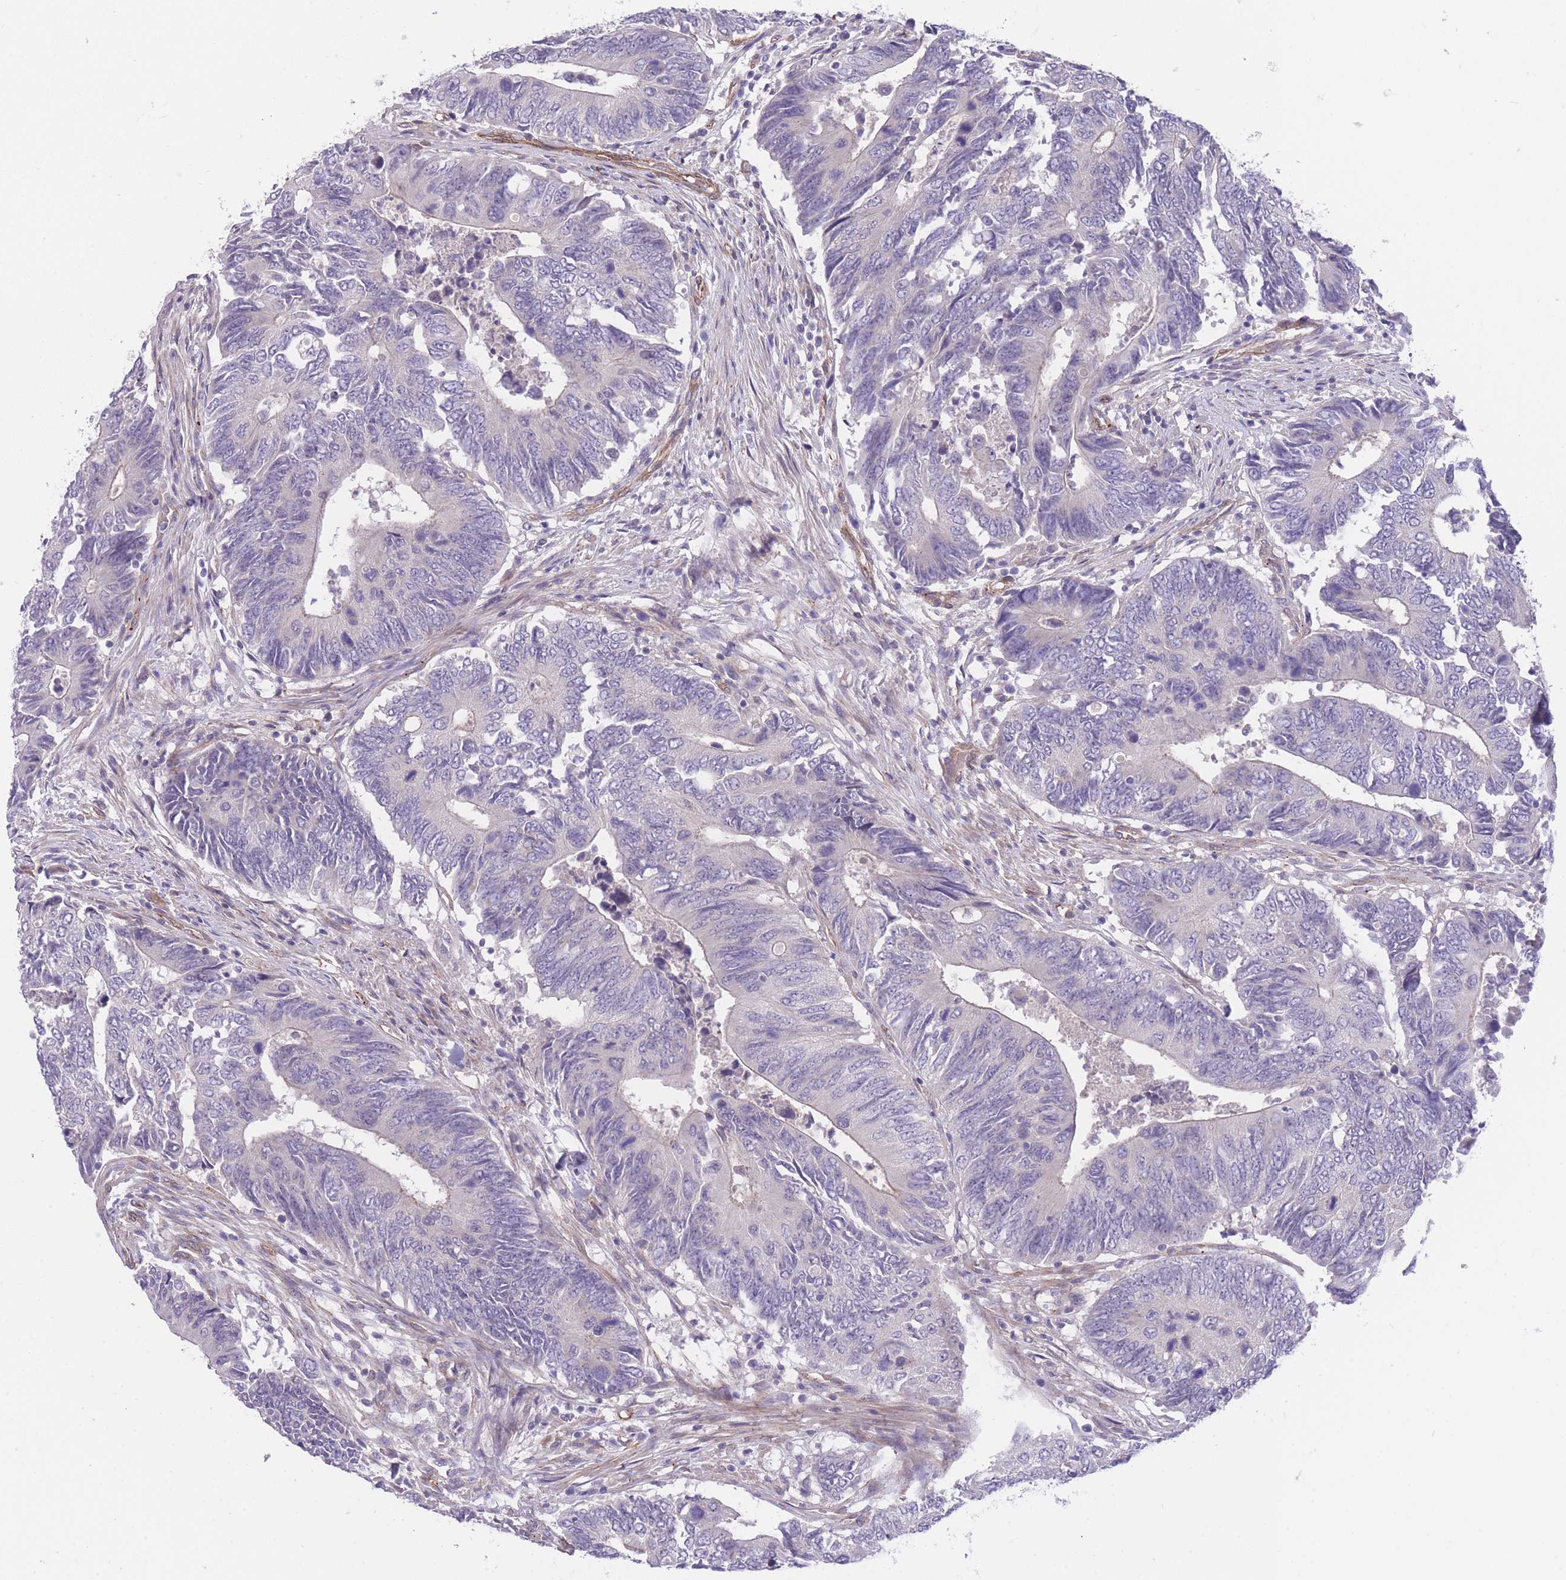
{"staining": {"intensity": "negative", "quantity": "none", "location": "none"}, "tissue": "colorectal cancer", "cell_type": "Tumor cells", "image_type": "cancer", "snomed": [{"axis": "morphology", "description": "Adenocarcinoma, NOS"}, {"axis": "topography", "description": "Colon"}], "caption": "IHC micrograph of neoplastic tissue: colorectal adenocarcinoma stained with DAB (3,3'-diaminobenzidine) shows no significant protein staining in tumor cells. (DAB immunohistochemistry visualized using brightfield microscopy, high magnification).", "gene": "QTRT1", "patient": {"sex": "male", "age": 87}}